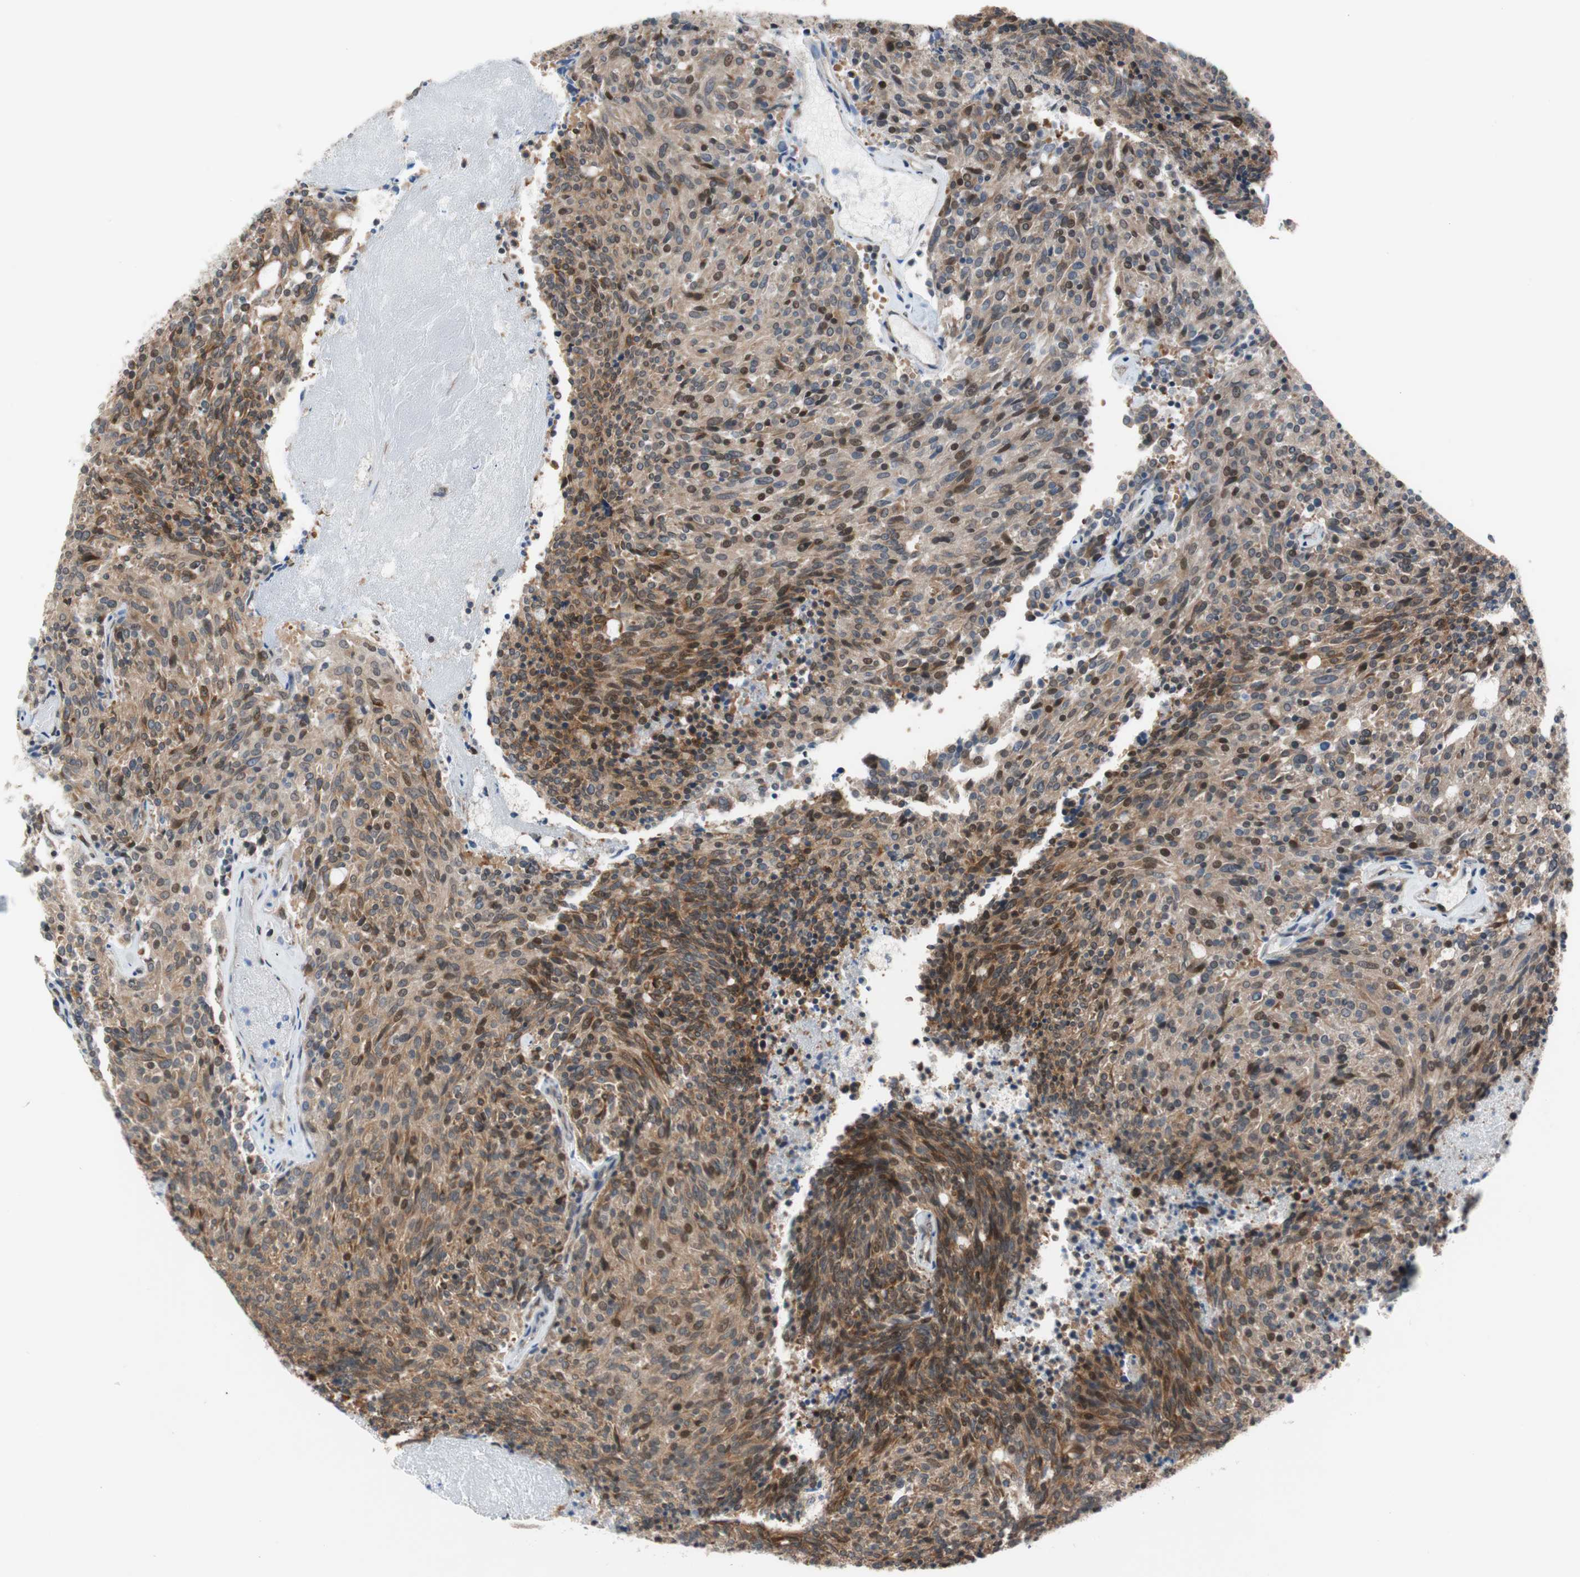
{"staining": {"intensity": "moderate", "quantity": "25%-75%", "location": "cytoplasmic/membranous"}, "tissue": "carcinoid", "cell_type": "Tumor cells", "image_type": "cancer", "snomed": [{"axis": "morphology", "description": "Carcinoid, malignant, NOS"}, {"axis": "topography", "description": "Pancreas"}], "caption": "Immunohistochemistry (IHC) image of neoplastic tissue: carcinoid (malignant) stained using IHC shows medium levels of moderate protein expression localized specifically in the cytoplasmic/membranous of tumor cells, appearing as a cytoplasmic/membranous brown color.", "gene": "ZNF512B", "patient": {"sex": "female", "age": 54}}